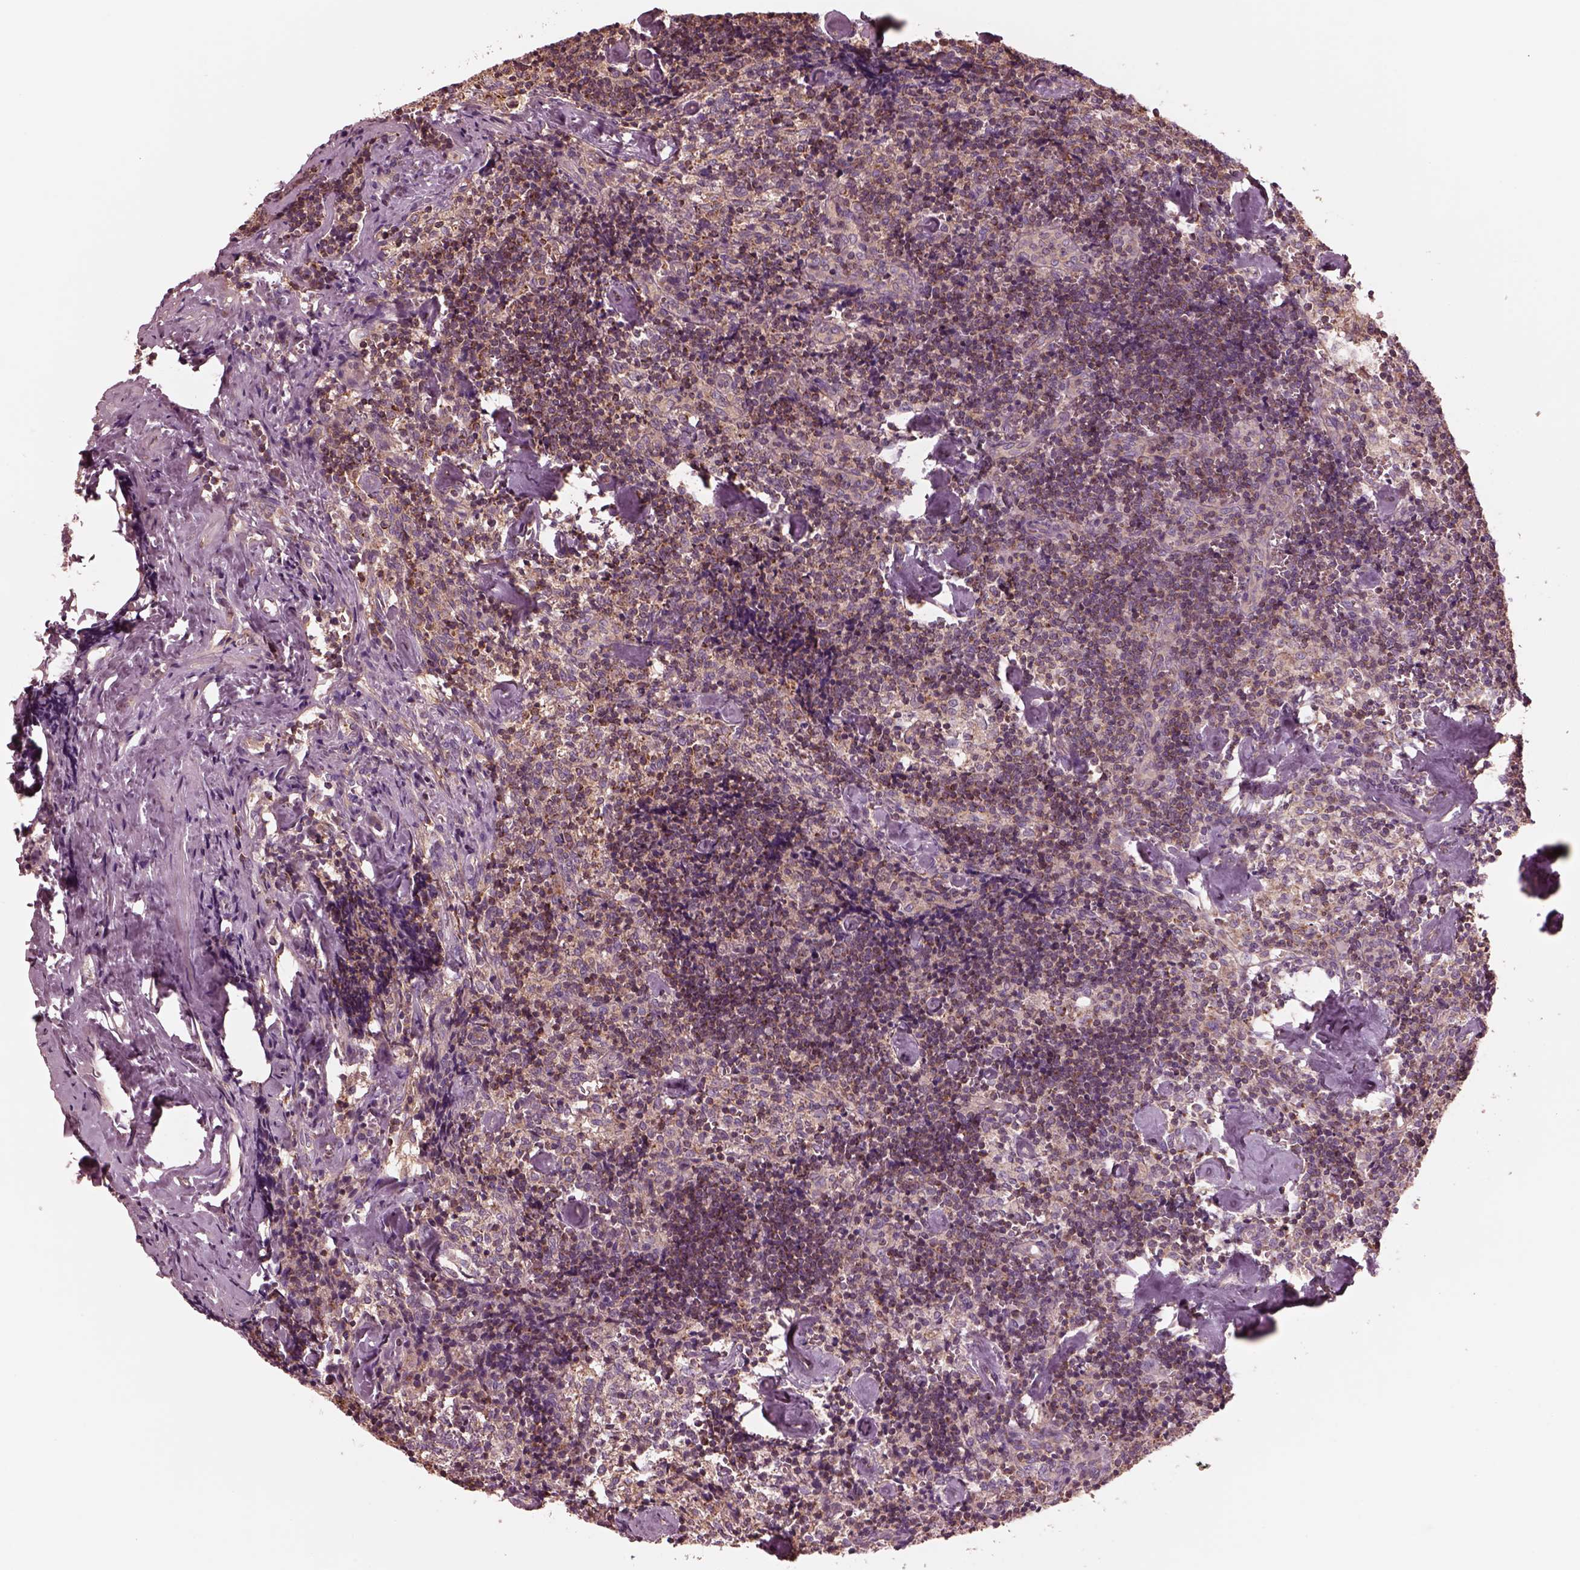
{"staining": {"intensity": "strong", "quantity": "<25%", "location": "cytoplasmic/membranous"}, "tissue": "lymph node", "cell_type": "Non-germinal center cells", "image_type": "normal", "snomed": [{"axis": "morphology", "description": "Normal tissue, NOS"}, {"axis": "topography", "description": "Lymph node"}], "caption": "Protein expression analysis of benign lymph node reveals strong cytoplasmic/membranous staining in approximately <25% of non-germinal center cells. (DAB (3,3'-diaminobenzidine) IHC with brightfield microscopy, high magnification).", "gene": "STK33", "patient": {"sex": "female", "age": 50}}